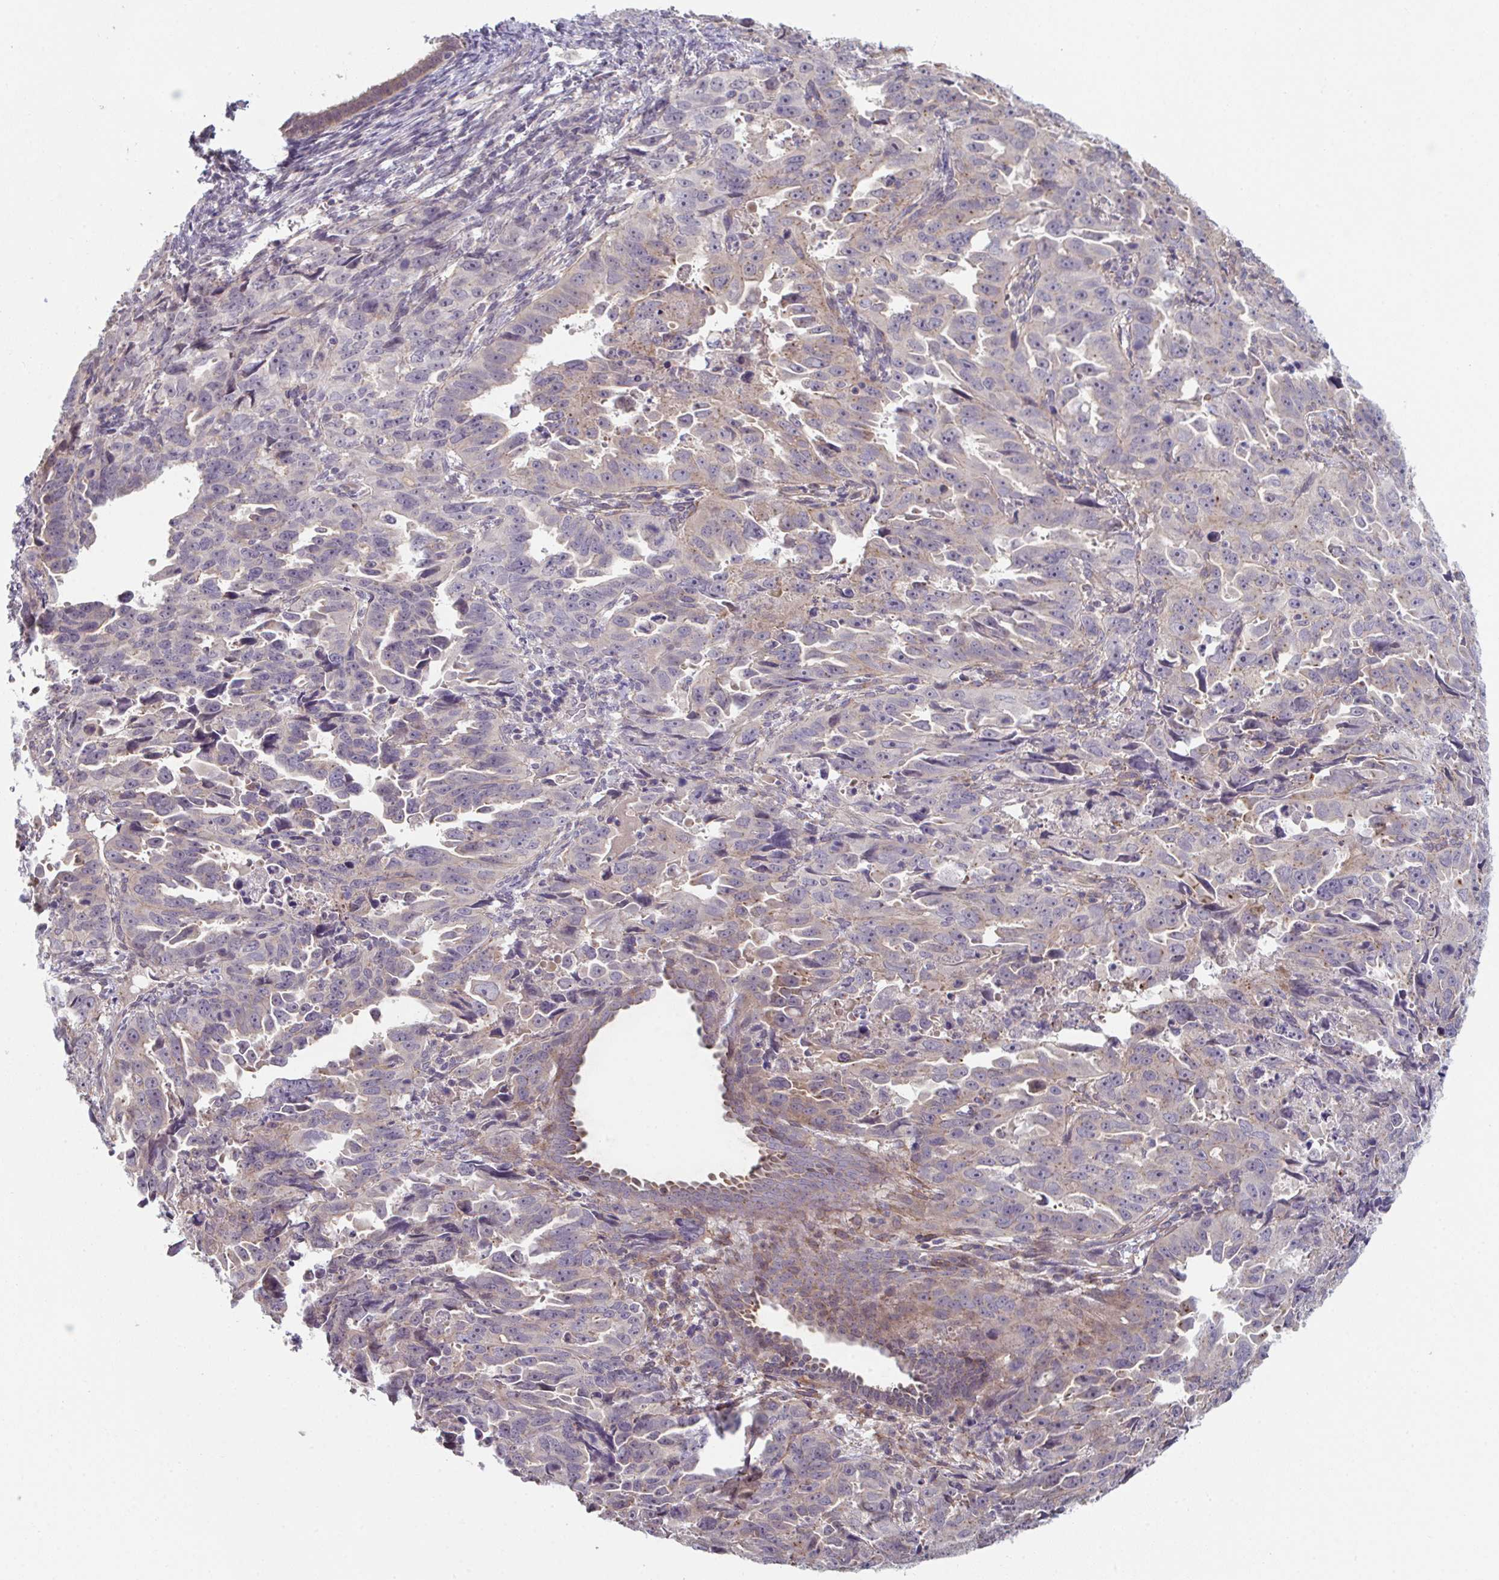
{"staining": {"intensity": "weak", "quantity": "25%-75%", "location": "cytoplasmic/membranous"}, "tissue": "endometrial cancer", "cell_type": "Tumor cells", "image_type": "cancer", "snomed": [{"axis": "morphology", "description": "Adenocarcinoma, NOS"}, {"axis": "topography", "description": "Endometrium"}], "caption": "An image of endometrial cancer stained for a protein exhibits weak cytoplasmic/membranous brown staining in tumor cells.", "gene": "ZNF214", "patient": {"sex": "female", "age": 65}}